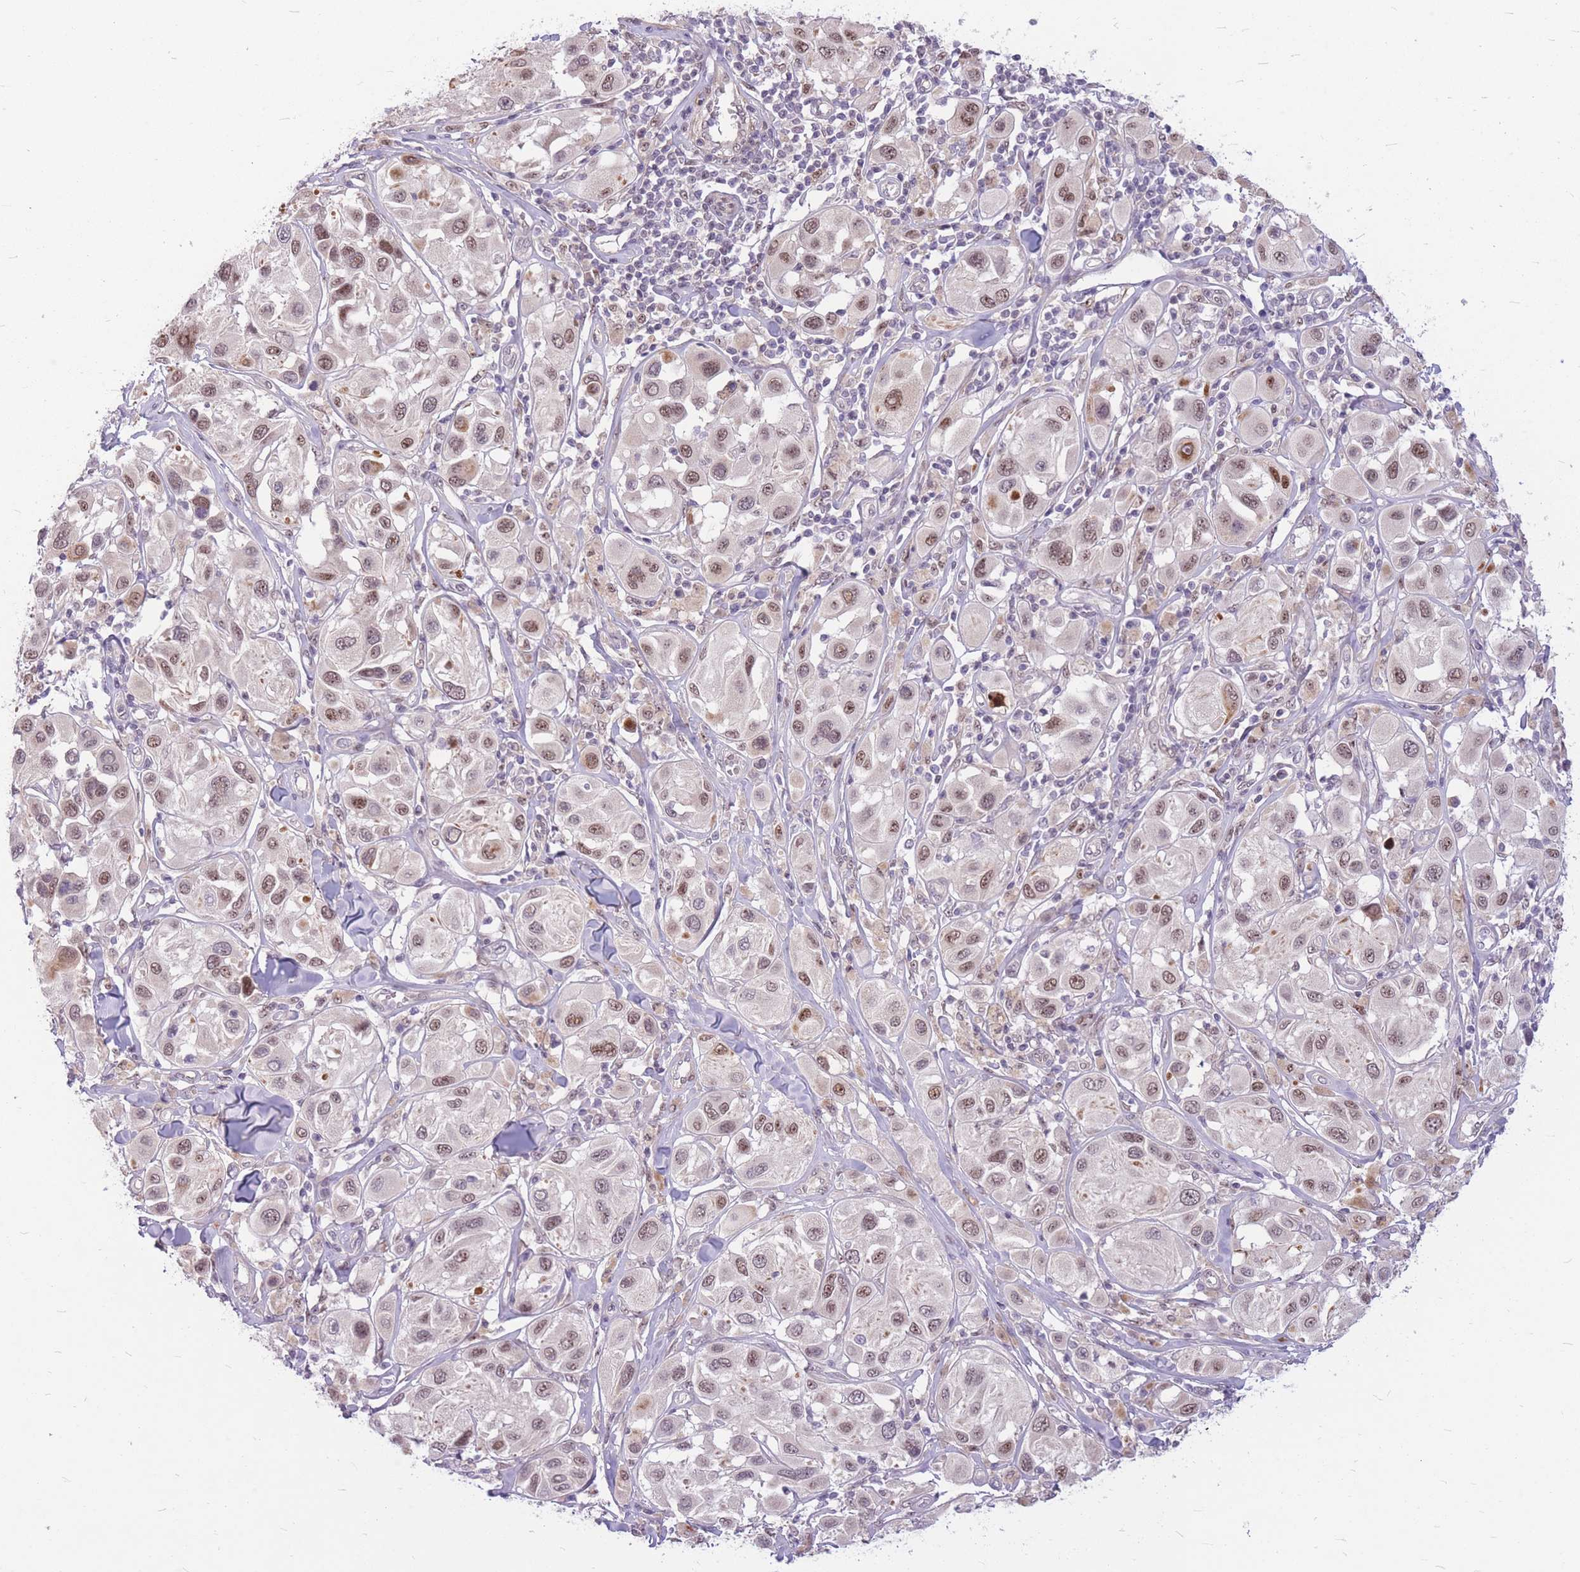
{"staining": {"intensity": "moderate", "quantity": ">75%", "location": "nuclear"}, "tissue": "melanoma", "cell_type": "Tumor cells", "image_type": "cancer", "snomed": [{"axis": "morphology", "description": "Malignant melanoma, Metastatic site"}, {"axis": "topography", "description": "Skin"}], "caption": "Immunohistochemistry image of neoplastic tissue: human melanoma stained using immunohistochemistry exhibits medium levels of moderate protein expression localized specifically in the nuclear of tumor cells, appearing as a nuclear brown color.", "gene": "ERCC2", "patient": {"sex": "male", "age": 41}}